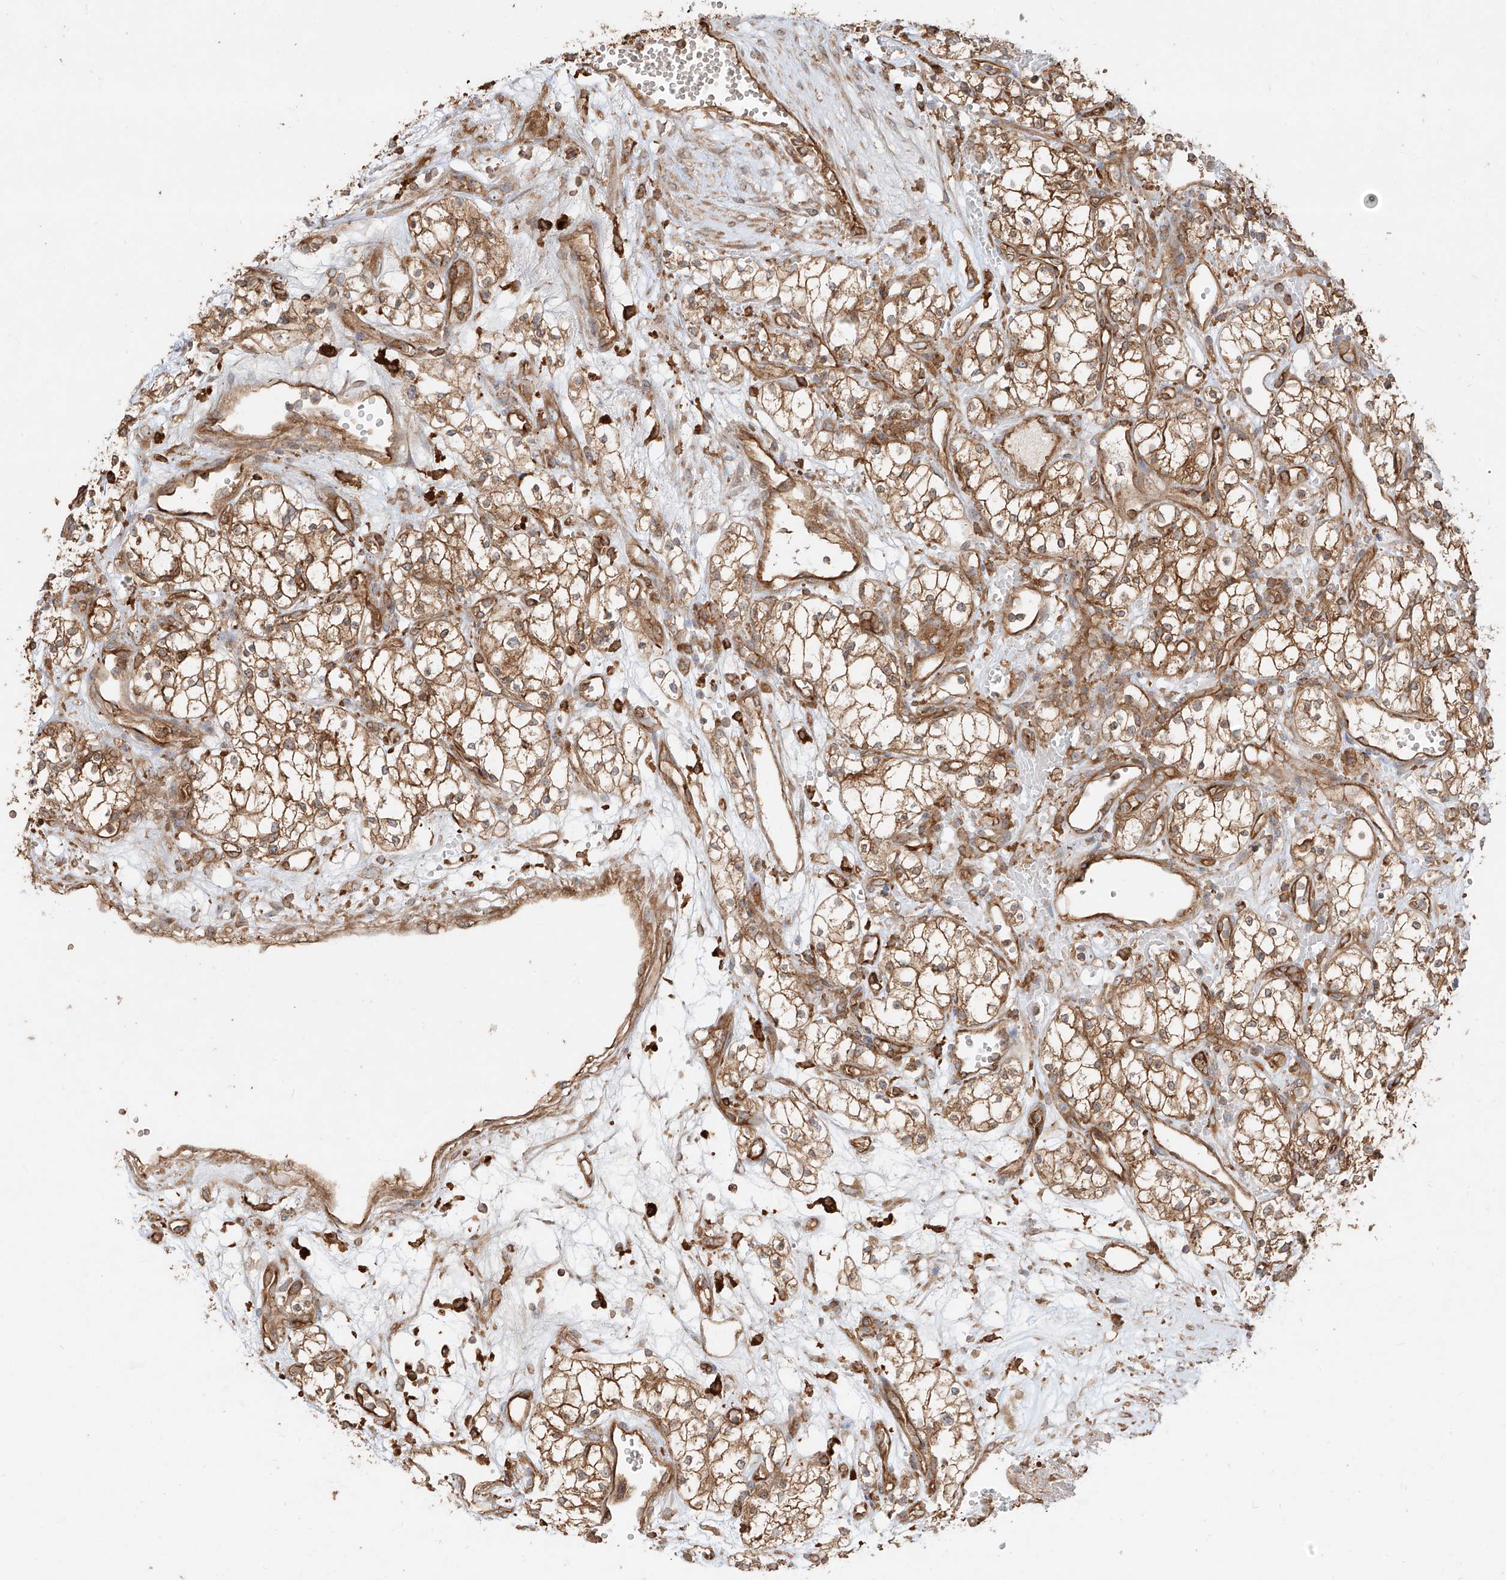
{"staining": {"intensity": "moderate", "quantity": ">75%", "location": "cytoplasmic/membranous"}, "tissue": "renal cancer", "cell_type": "Tumor cells", "image_type": "cancer", "snomed": [{"axis": "morphology", "description": "Adenocarcinoma, NOS"}, {"axis": "topography", "description": "Kidney"}], "caption": "A brown stain labels moderate cytoplasmic/membranous staining of a protein in renal cancer tumor cells. Immunohistochemistry (ihc) stains the protein in brown and the nuclei are stained blue.", "gene": "SNX9", "patient": {"sex": "male", "age": 59}}